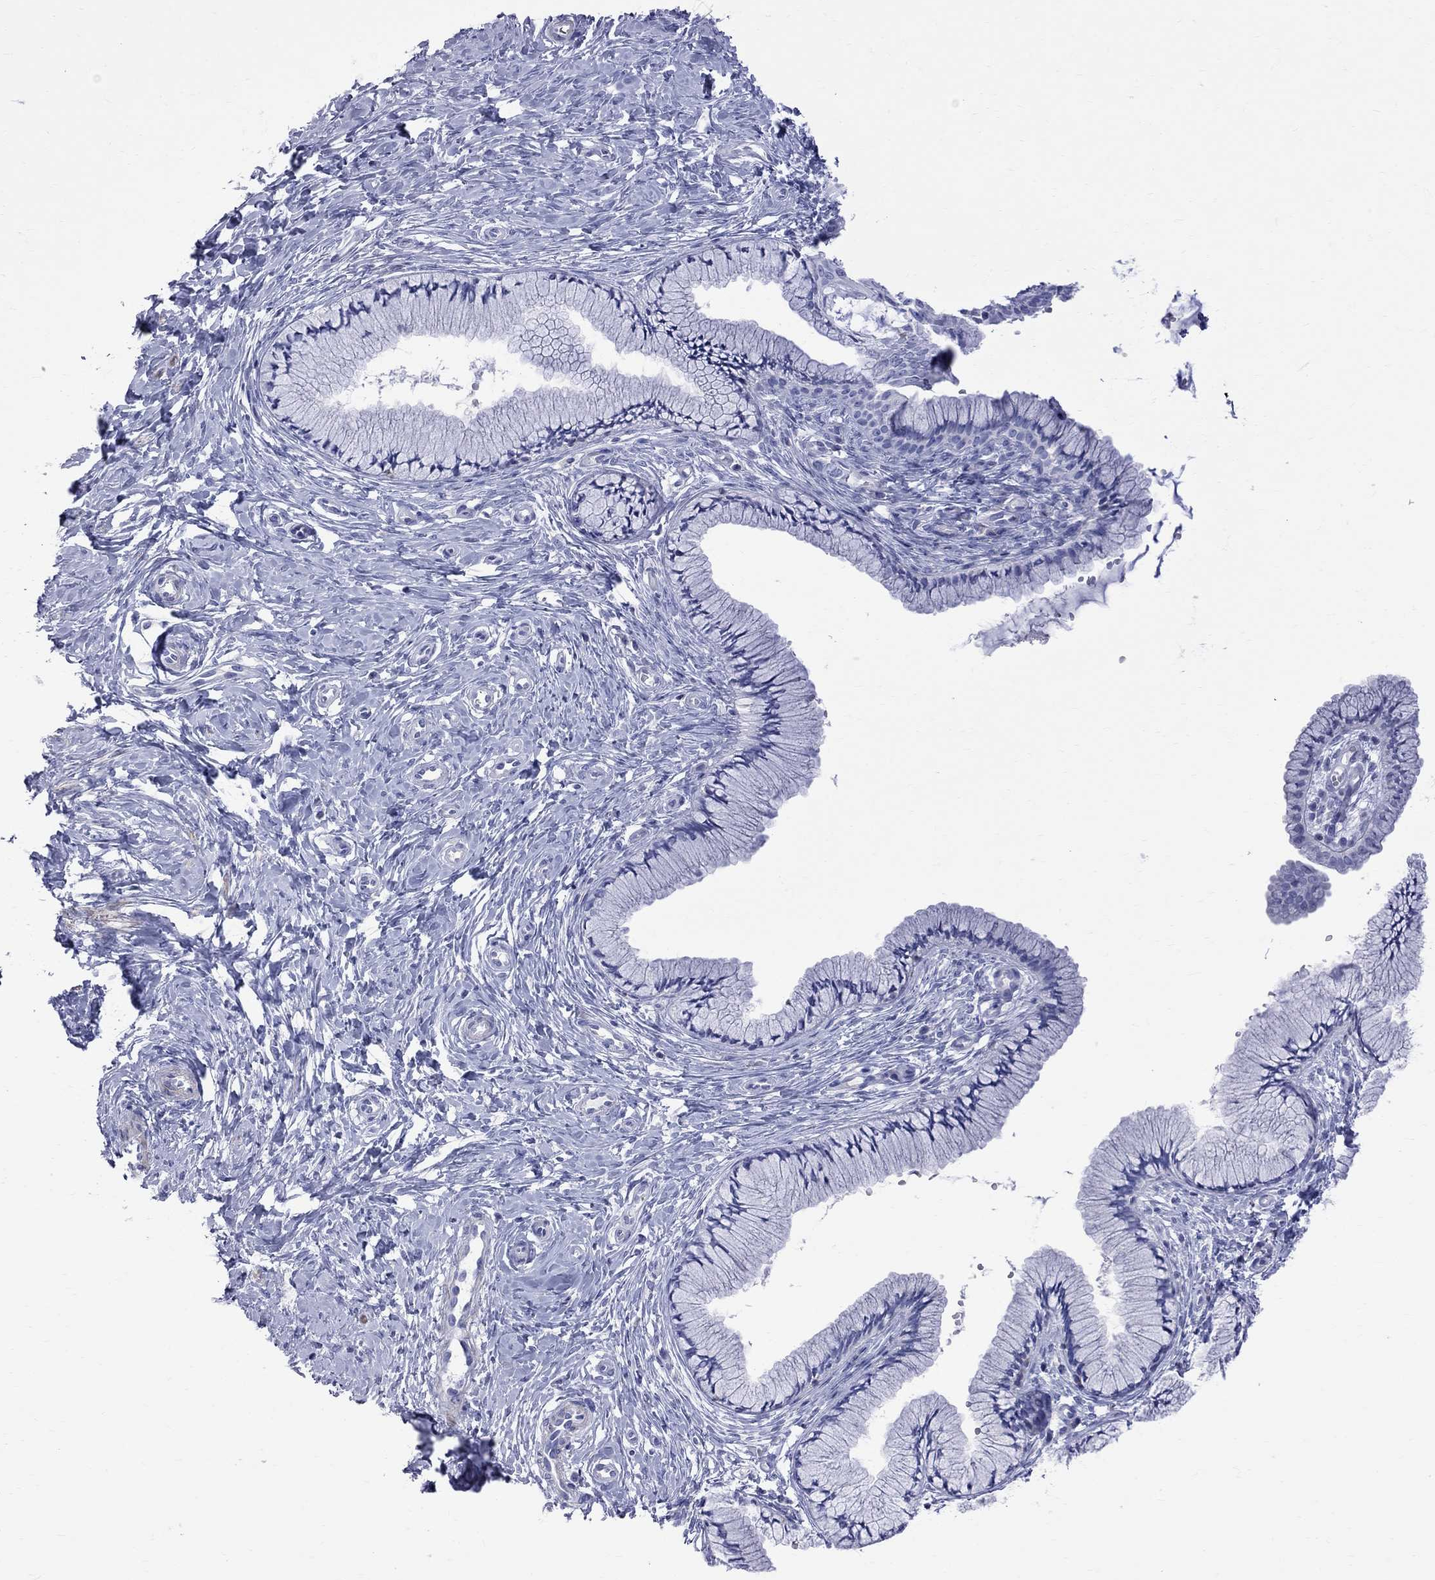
{"staining": {"intensity": "negative", "quantity": "none", "location": "none"}, "tissue": "cervix", "cell_type": "Glandular cells", "image_type": "normal", "snomed": [{"axis": "morphology", "description": "Normal tissue, NOS"}, {"axis": "topography", "description": "Cervix"}], "caption": "The IHC micrograph has no significant staining in glandular cells of cervix. (IHC, brightfield microscopy, high magnification).", "gene": "S100A3", "patient": {"sex": "female", "age": 37}}